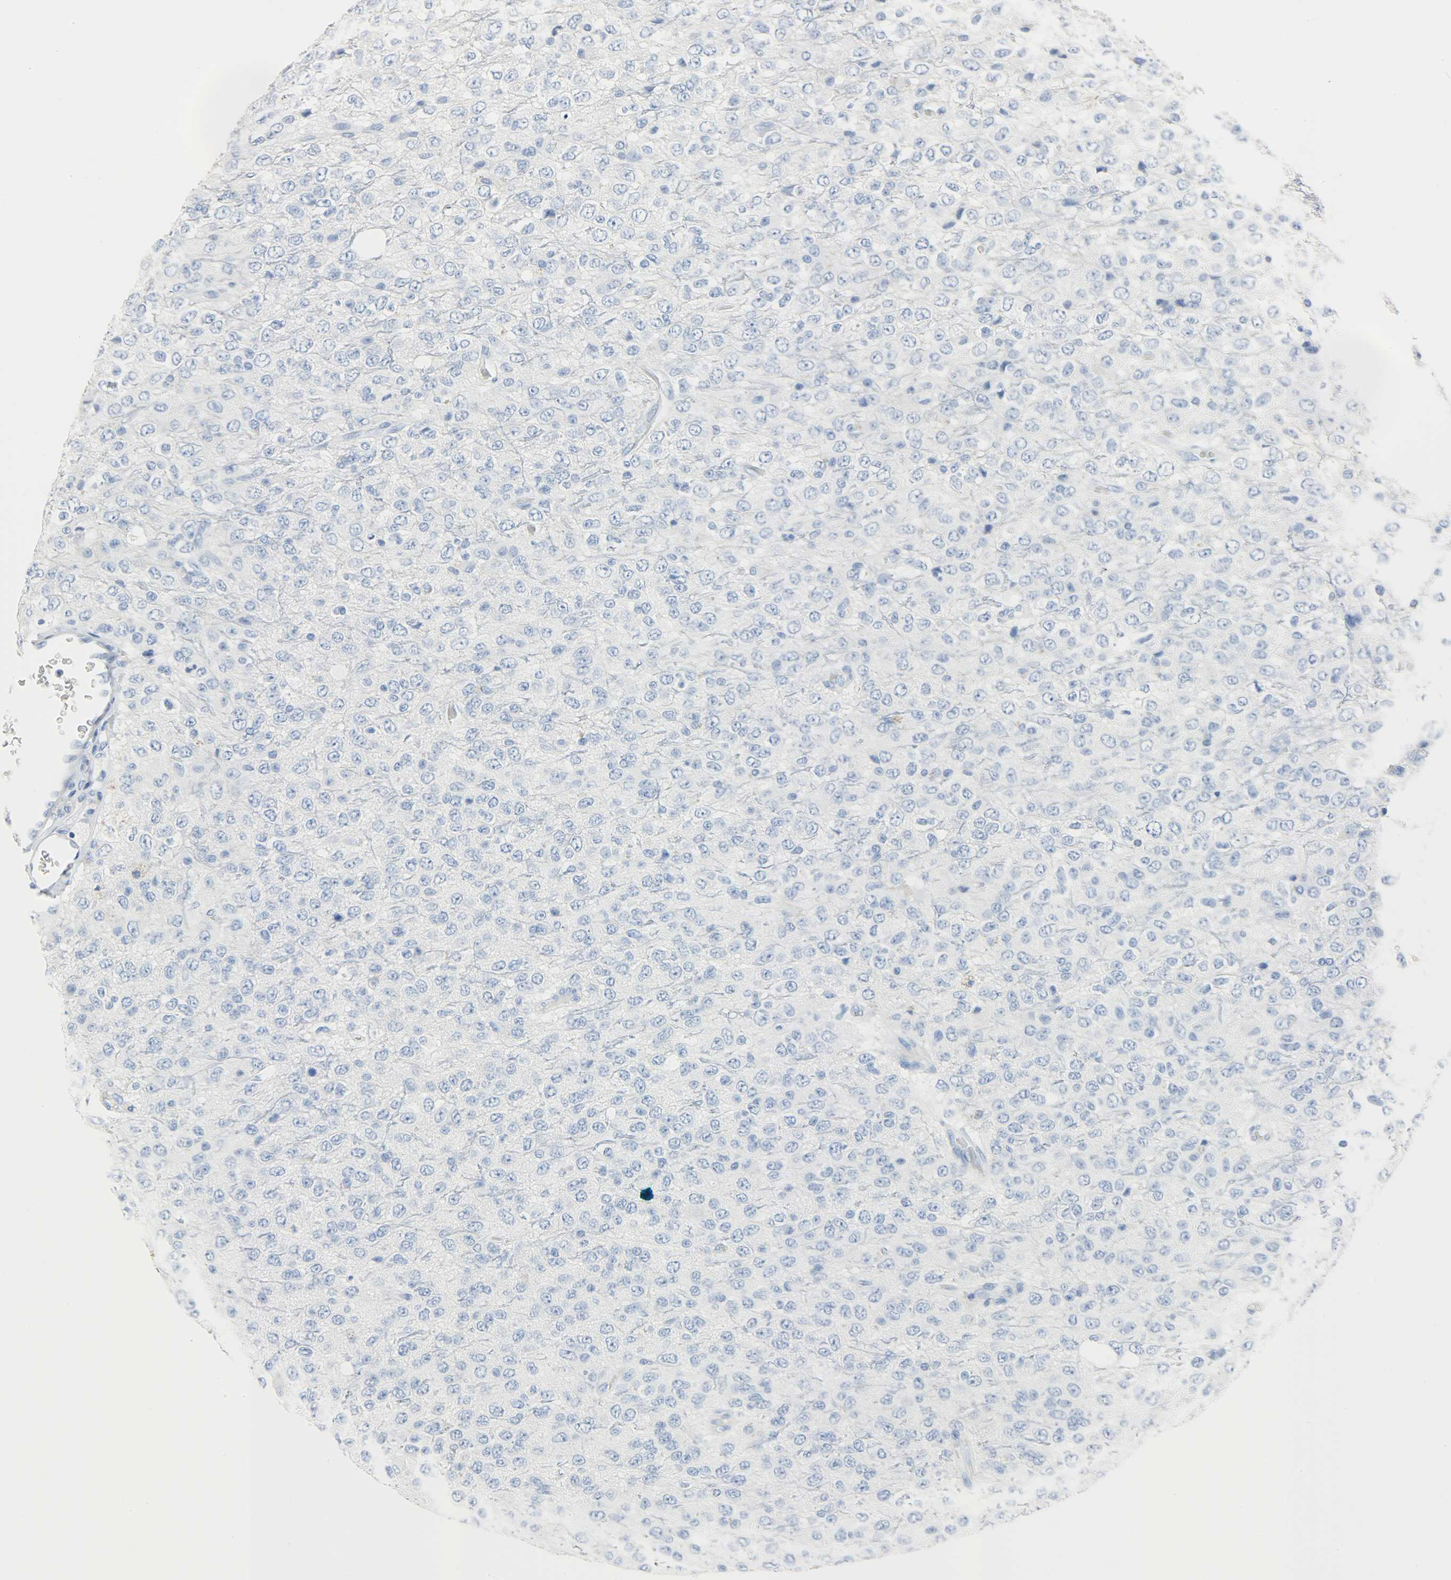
{"staining": {"intensity": "negative", "quantity": "none", "location": "none"}, "tissue": "glioma", "cell_type": "Tumor cells", "image_type": "cancer", "snomed": [{"axis": "morphology", "description": "Glioma, malignant, High grade"}, {"axis": "topography", "description": "pancreas cauda"}], "caption": "This micrograph is of high-grade glioma (malignant) stained with immunohistochemistry to label a protein in brown with the nuclei are counter-stained blue. There is no staining in tumor cells.", "gene": "CA3", "patient": {"sex": "male", "age": 60}}